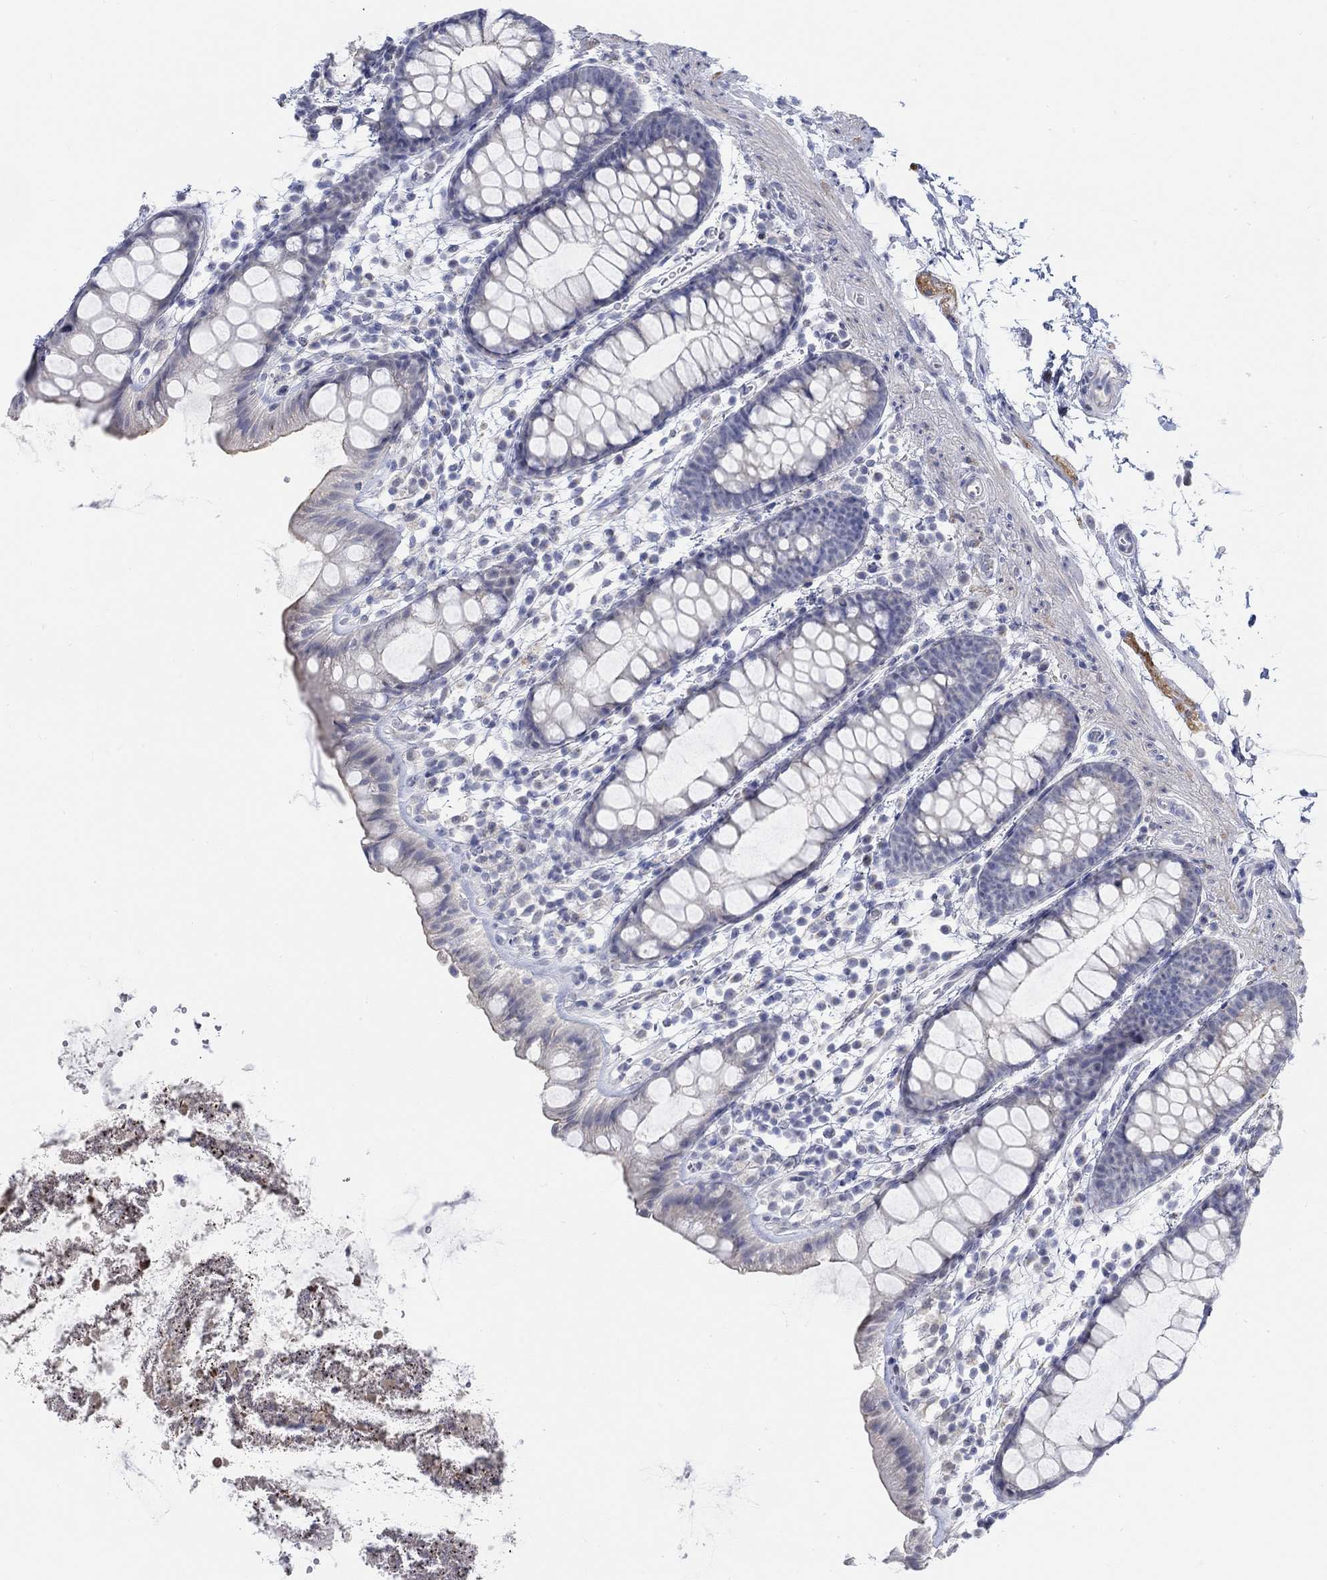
{"staining": {"intensity": "negative", "quantity": "none", "location": "none"}, "tissue": "rectum", "cell_type": "Glandular cells", "image_type": "normal", "snomed": [{"axis": "morphology", "description": "Normal tissue, NOS"}, {"axis": "topography", "description": "Rectum"}], "caption": "Benign rectum was stained to show a protein in brown. There is no significant staining in glandular cells. (DAB (3,3'-diaminobenzidine) immunohistochemistry (IHC) visualized using brightfield microscopy, high magnification).", "gene": "NAV3", "patient": {"sex": "male", "age": 57}}